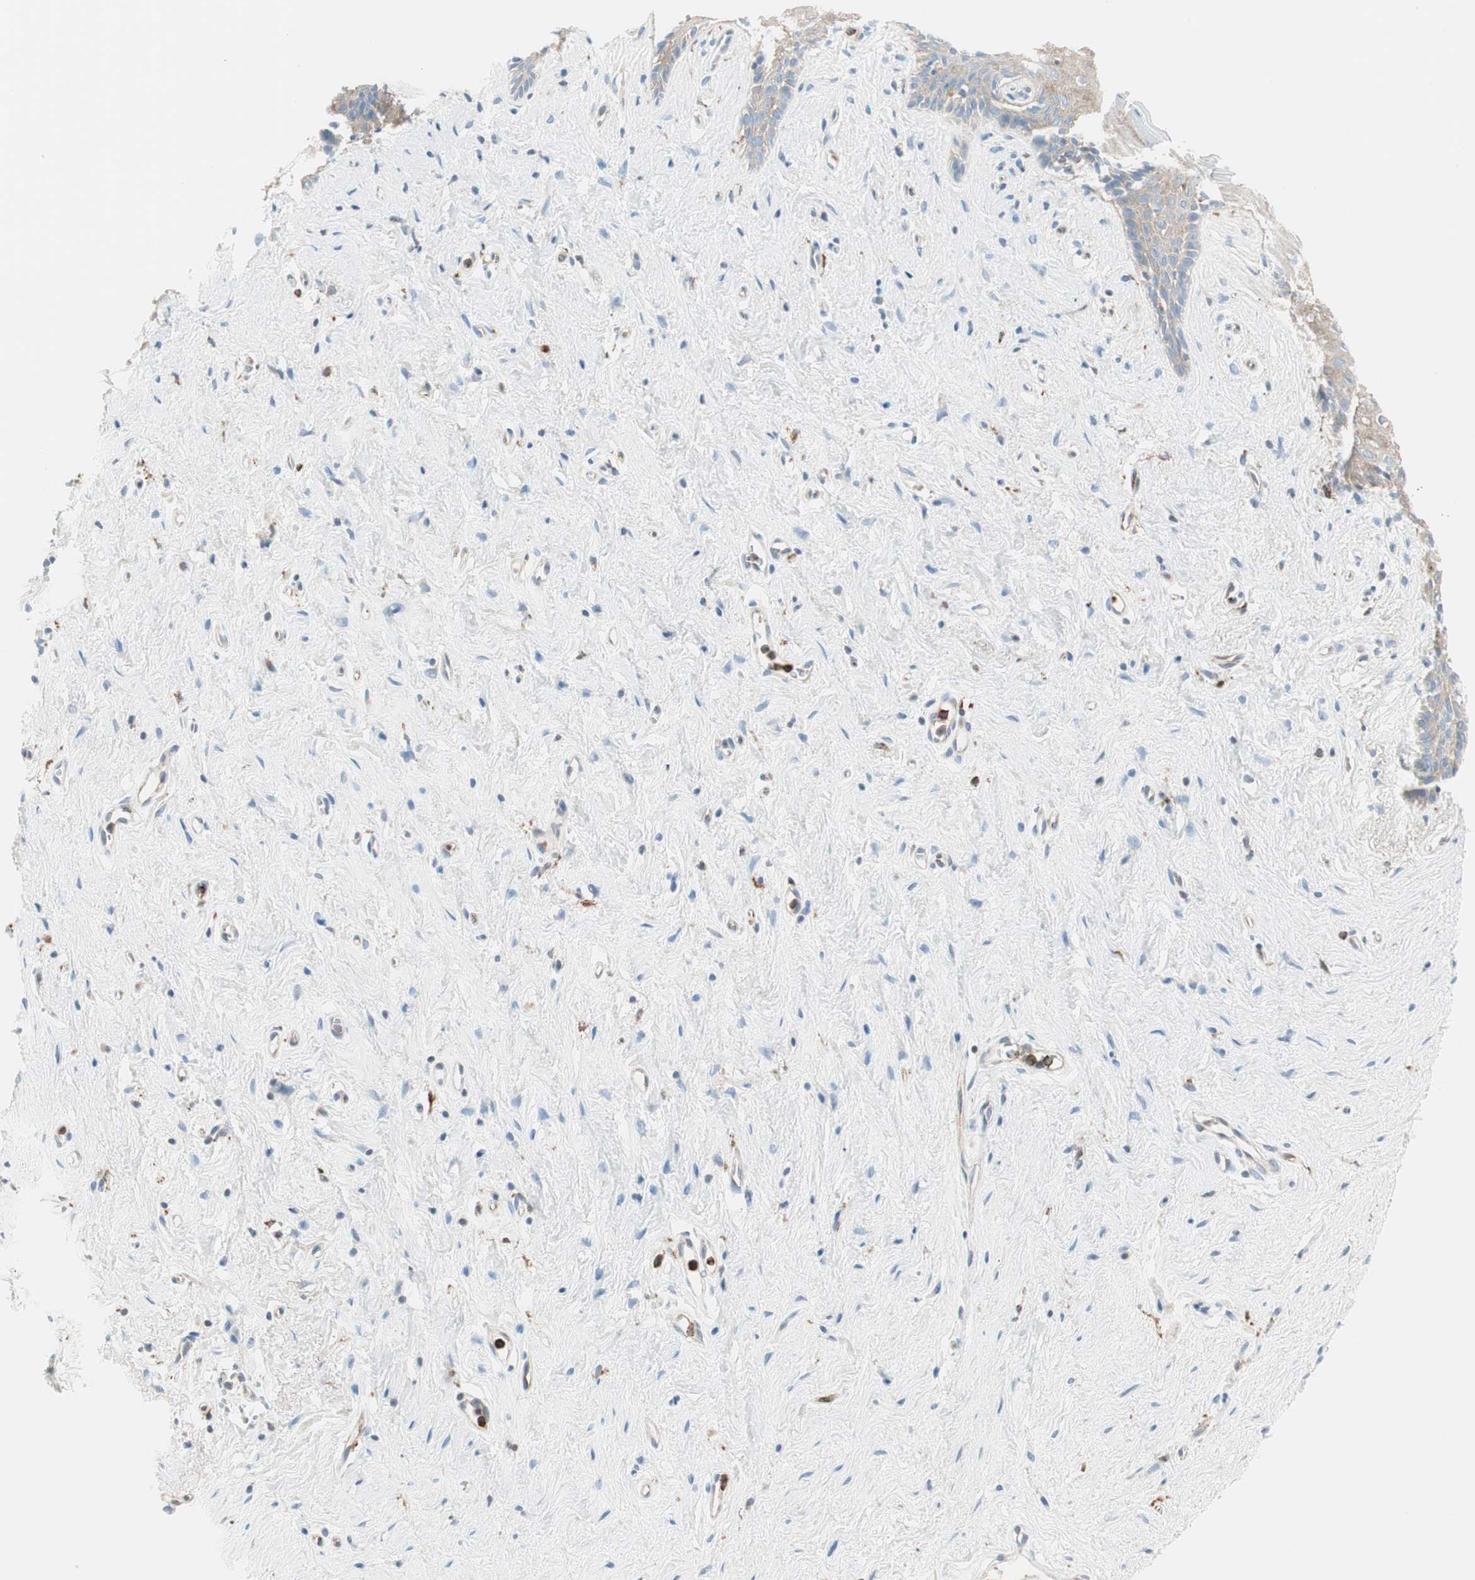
{"staining": {"intensity": "weak", "quantity": "25%-75%", "location": "cytoplasmic/membranous"}, "tissue": "vagina", "cell_type": "Squamous epithelial cells", "image_type": "normal", "snomed": [{"axis": "morphology", "description": "Normal tissue, NOS"}, {"axis": "topography", "description": "Vagina"}], "caption": "DAB (3,3'-diaminobenzidine) immunohistochemical staining of benign human vagina exhibits weak cytoplasmic/membranous protein expression in about 25%-75% of squamous epithelial cells. The staining was performed using DAB (3,3'-diaminobenzidine), with brown indicating positive protein expression. Nuclei are stained blue with hematoxylin.", "gene": "ATP6V1G1", "patient": {"sex": "female", "age": 44}}